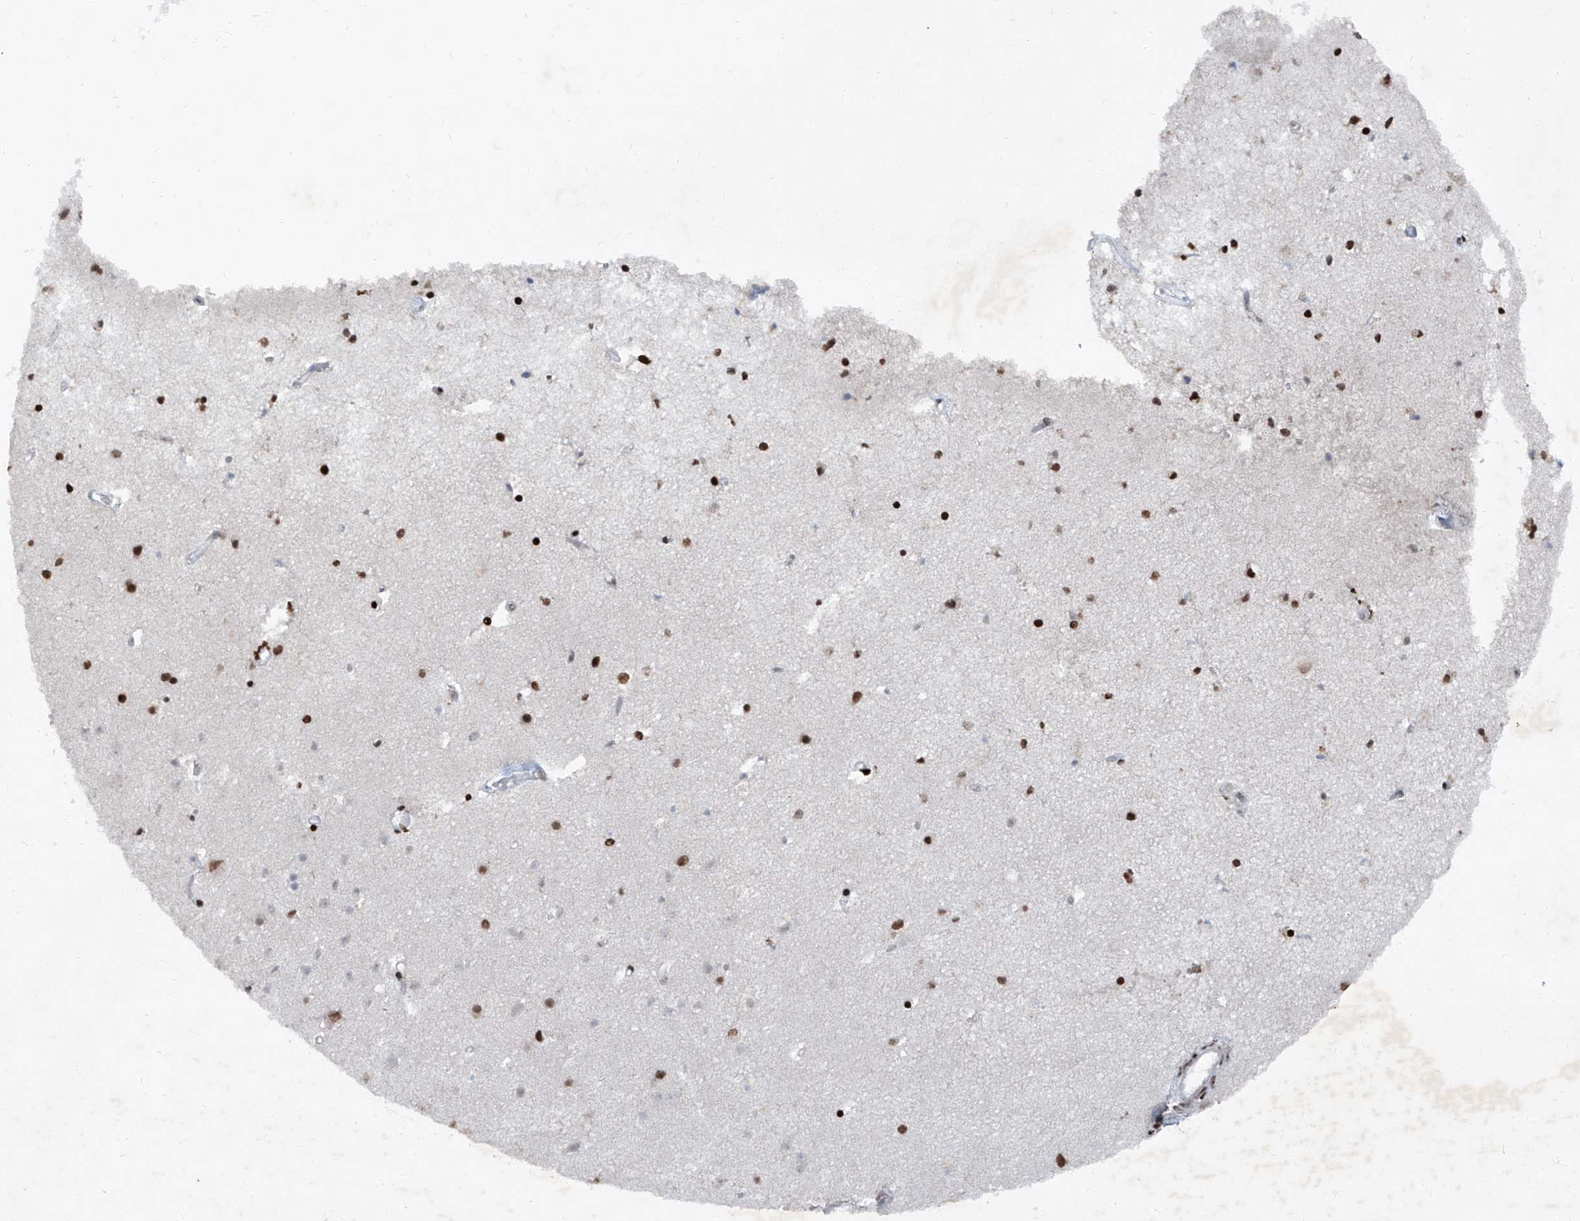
{"staining": {"intensity": "weak", "quantity": ">75%", "location": "nuclear"}, "tissue": "cerebral cortex", "cell_type": "Endothelial cells", "image_type": "normal", "snomed": [{"axis": "morphology", "description": "Normal tissue, NOS"}, {"axis": "topography", "description": "Cerebral cortex"}], "caption": "Brown immunohistochemical staining in unremarkable cerebral cortex reveals weak nuclear positivity in about >75% of endothelial cells.", "gene": "BMI1", "patient": {"sex": "male", "age": 54}}